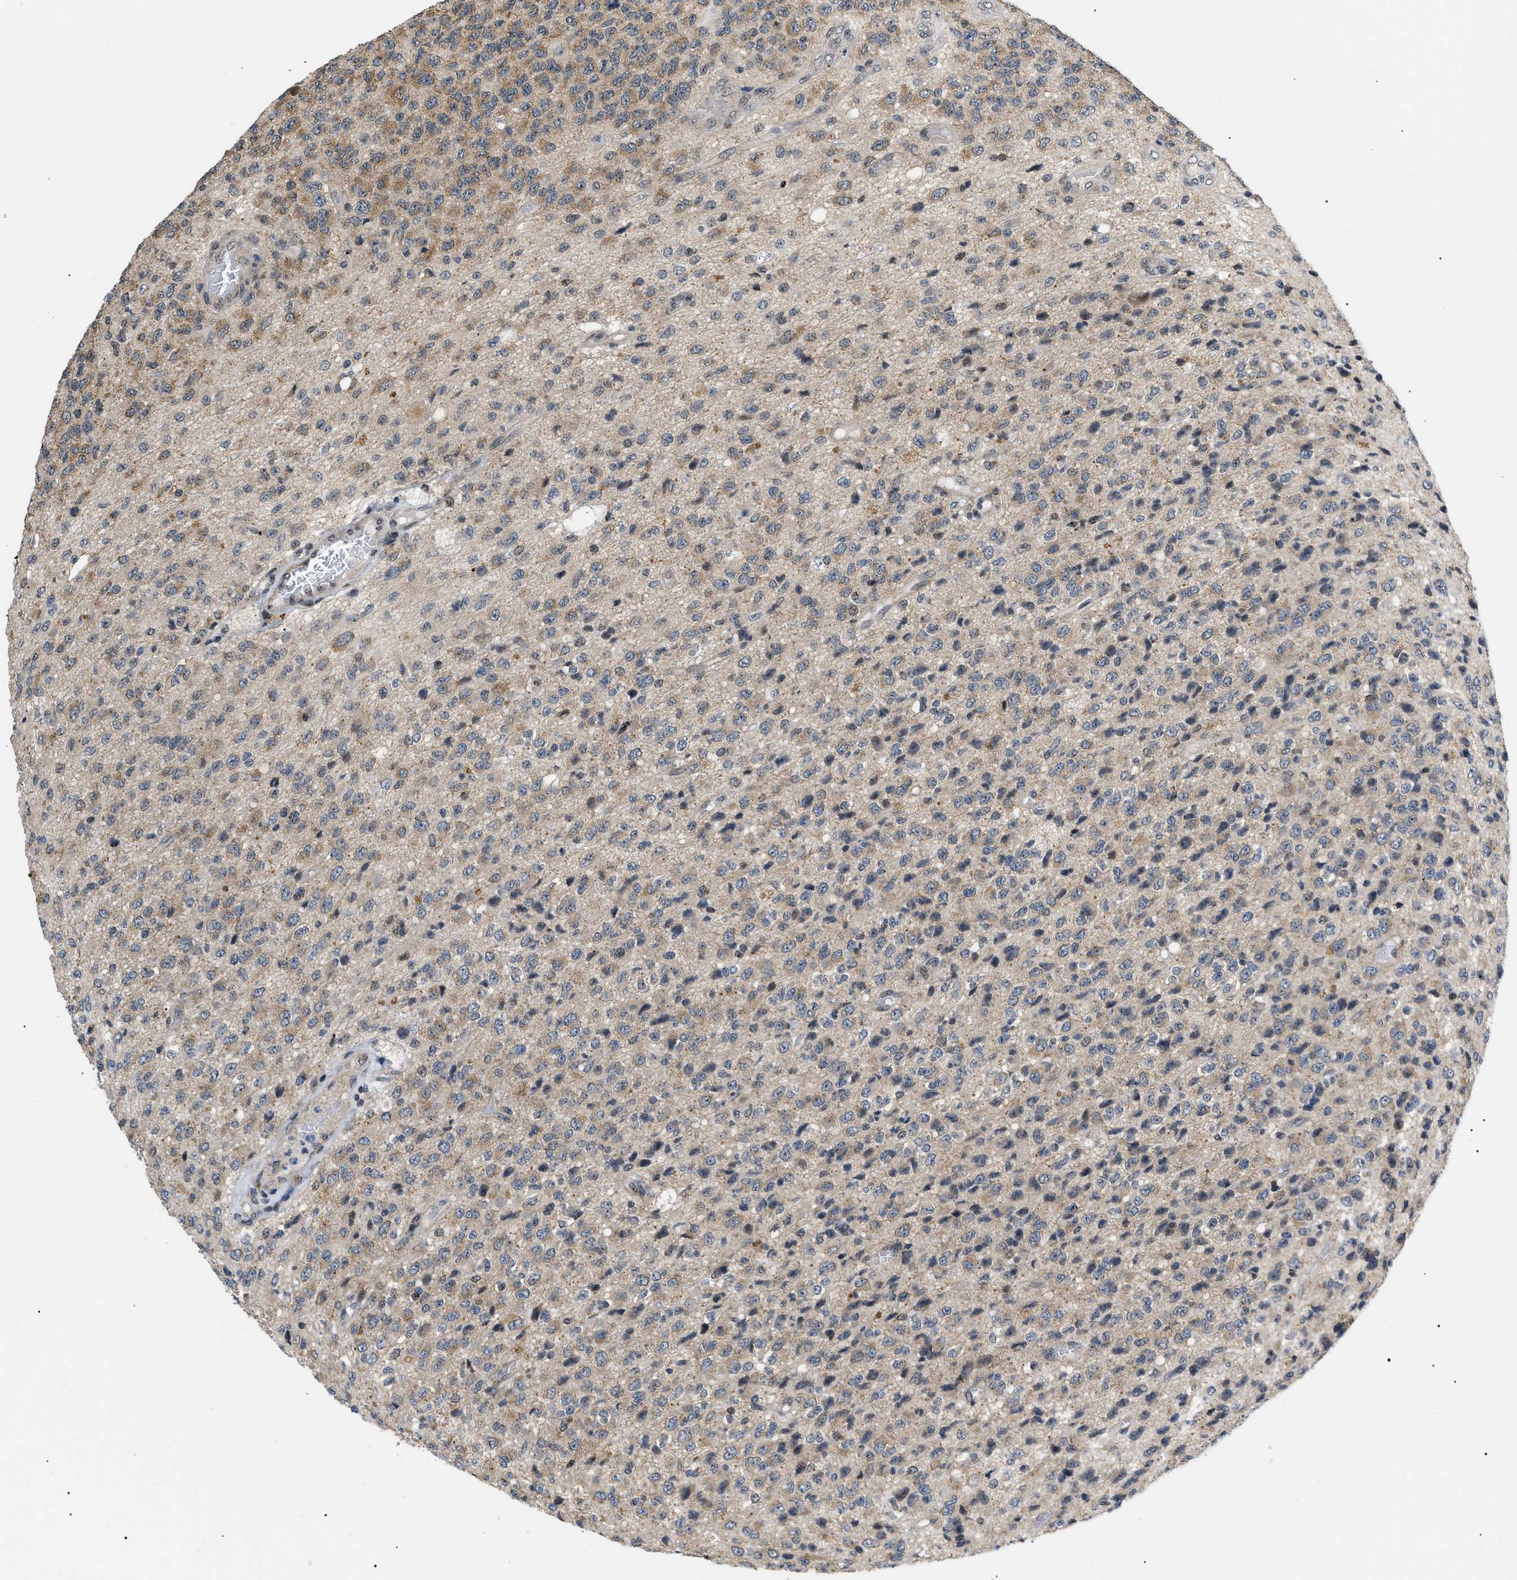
{"staining": {"intensity": "weak", "quantity": "<25%", "location": "cytoplasmic/membranous"}, "tissue": "glioma", "cell_type": "Tumor cells", "image_type": "cancer", "snomed": [{"axis": "morphology", "description": "Glioma, malignant, High grade"}, {"axis": "topography", "description": "pancreas cauda"}], "caption": "Tumor cells are negative for protein expression in human malignant glioma (high-grade).", "gene": "ZBTB11", "patient": {"sex": "male", "age": 60}}